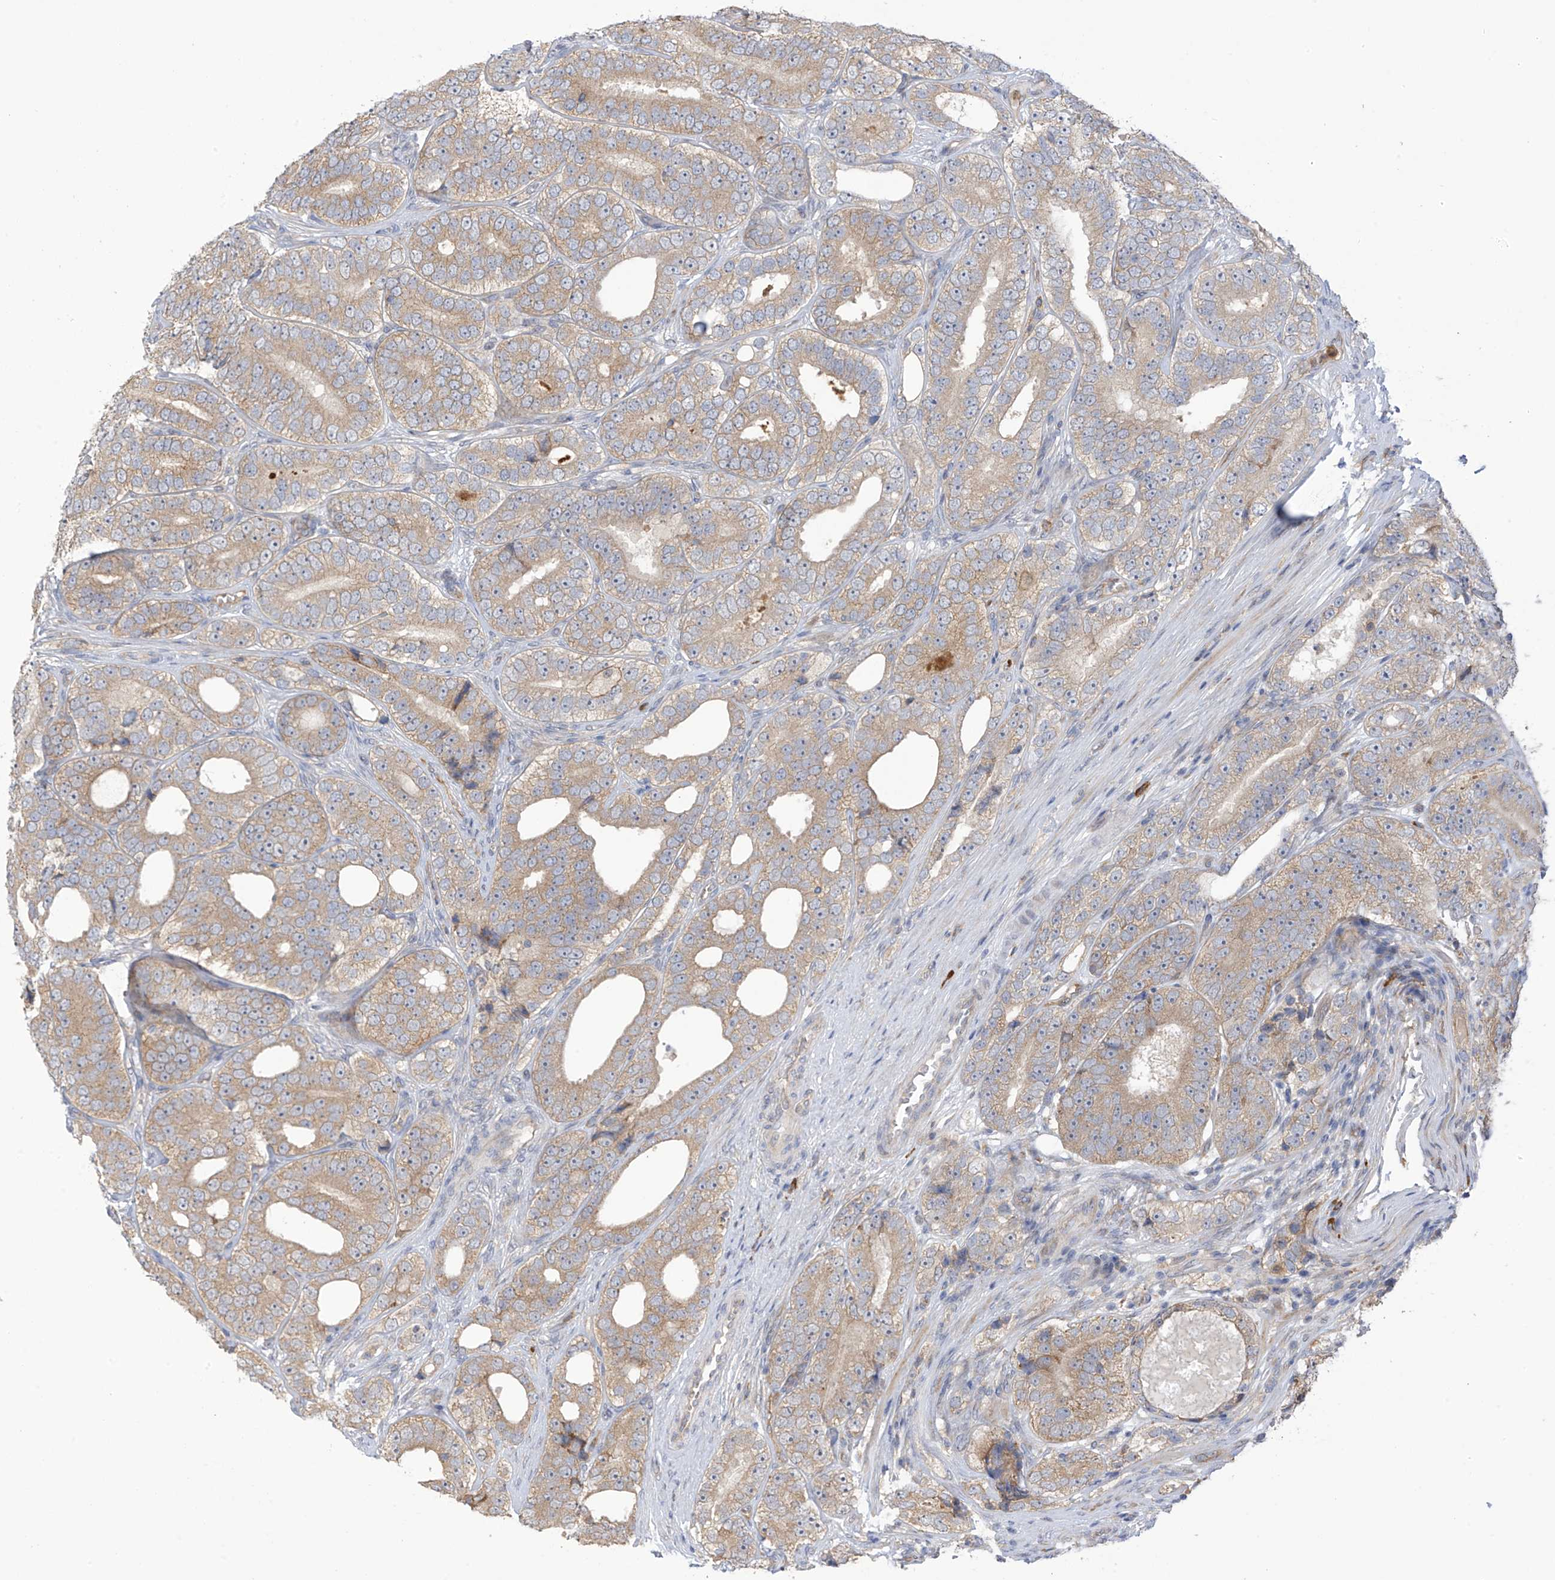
{"staining": {"intensity": "weak", "quantity": ">75%", "location": "cytoplasmic/membranous"}, "tissue": "prostate cancer", "cell_type": "Tumor cells", "image_type": "cancer", "snomed": [{"axis": "morphology", "description": "Adenocarcinoma, High grade"}, {"axis": "topography", "description": "Prostate"}], "caption": "Prostate cancer tissue exhibits weak cytoplasmic/membranous positivity in approximately >75% of tumor cells", "gene": "KIAA1522", "patient": {"sex": "male", "age": 56}}